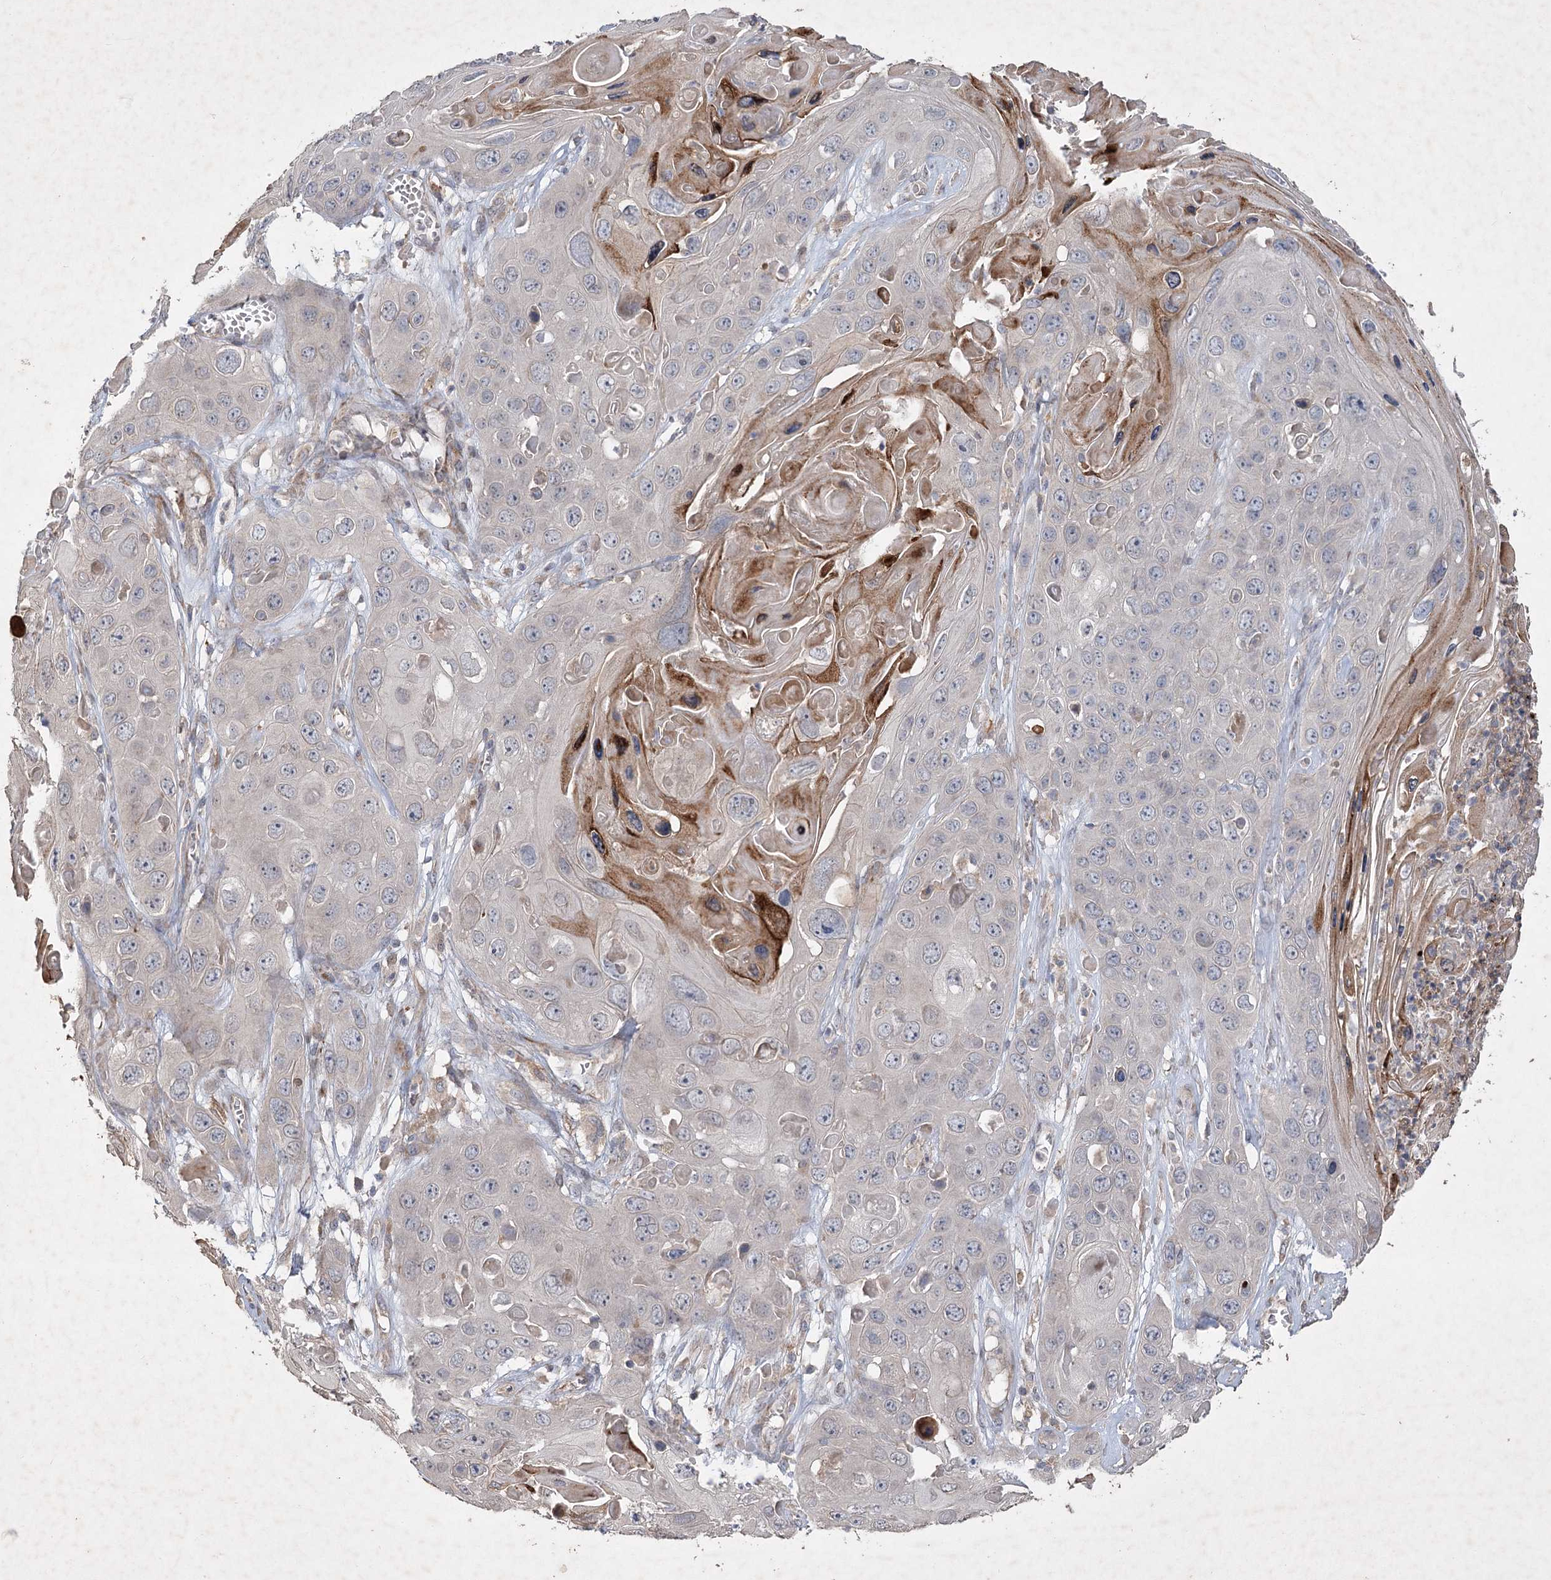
{"staining": {"intensity": "negative", "quantity": "none", "location": "none"}, "tissue": "skin cancer", "cell_type": "Tumor cells", "image_type": "cancer", "snomed": [{"axis": "morphology", "description": "Squamous cell carcinoma, NOS"}, {"axis": "topography", "description": "Skin"}], "caption": "Histopathology image shows no significant protein staining in tumor cells of skin cancer (squamous cell carcinoma).", "gene": "IRAK1BP1", "patient": {"sex": "male", "age": 55}}